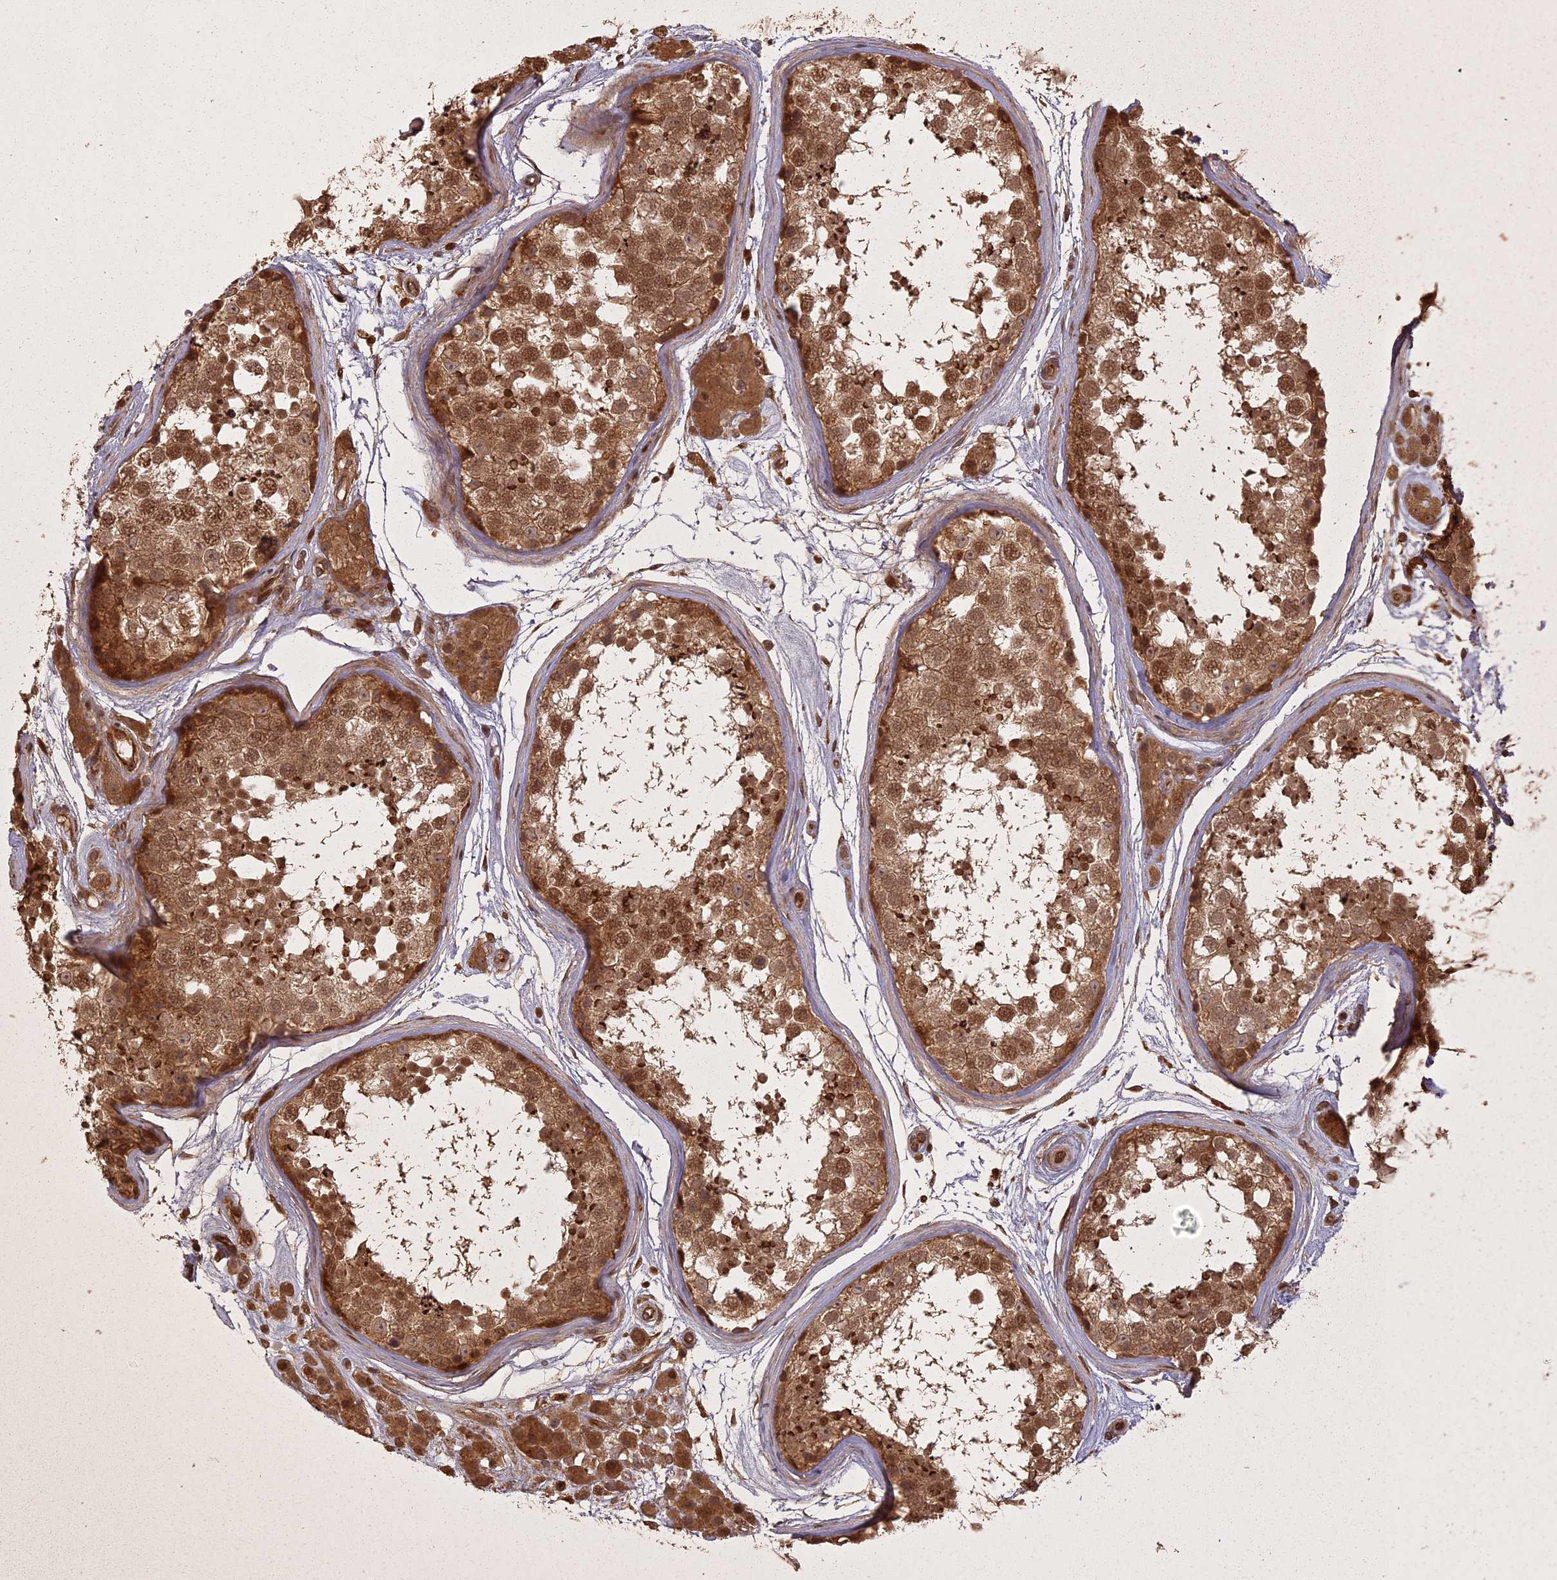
{"staining": {"intensity": "moderate", "quantity": ">75%", "location": "cytoplasmic/membranous,nuclear"}, "tissue": "testis", "cell_type": "Cells in seminiferous ducts", "image_type": "normal", "snomed": [{"axis": "morphology", "description": "Normal tissue, NOS"}, {"axis": "topography", "description": "Testis"}], "caption": "Testis stained with DAB (3,3'-diaminobenzidine) immunohistochemistry (IHC) displays medium levels of moderate cytoplasmic/membranous,nuclear positivity in about >75% of cells in seminiferous ducts.", "gene": "LIN37", "patient": {"sex": "male", "age": 56}}